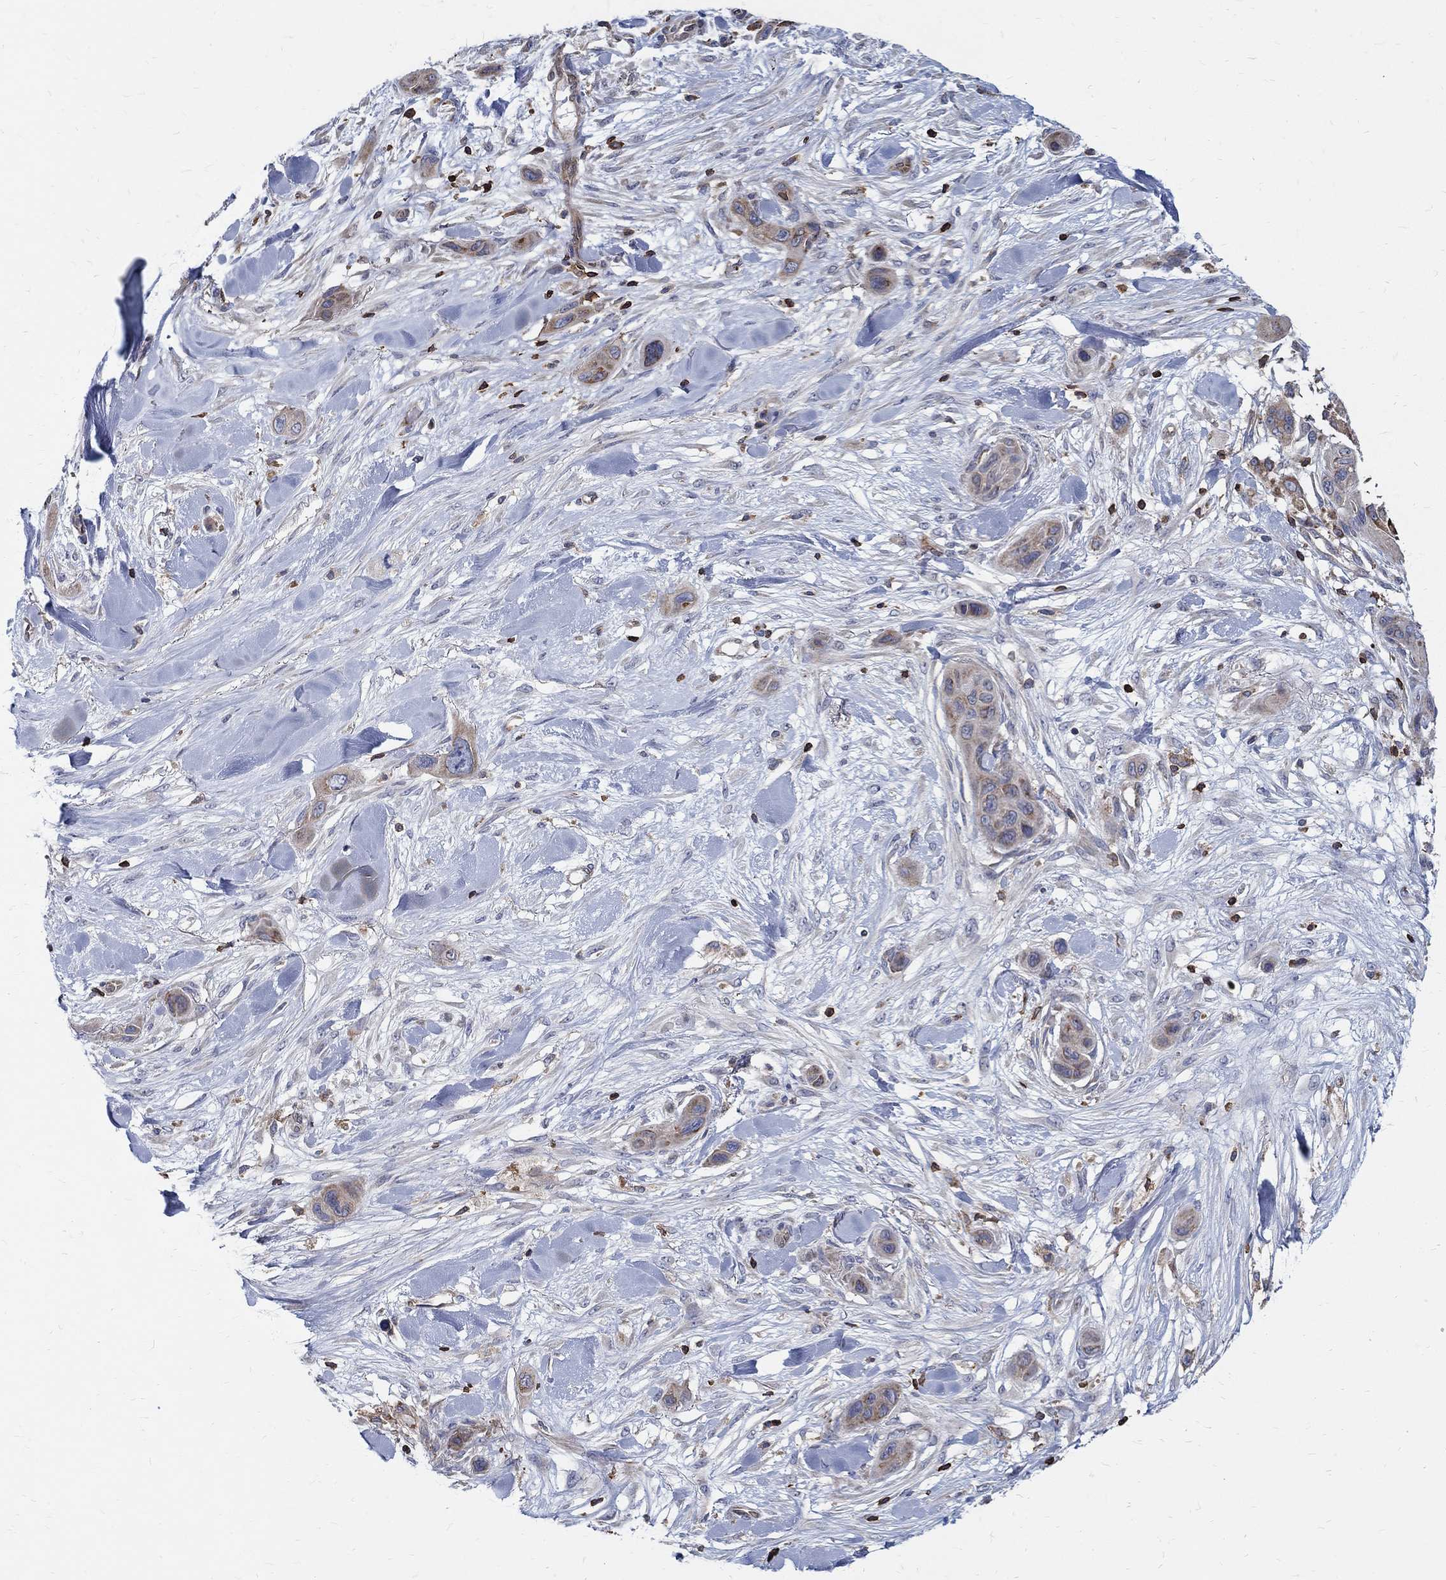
{"staining": {"intensity": "weak", "quantity": "25%-75%", "location": "cytoplasmic/membranous"}, "tissue": "skin cancer", "cell_type": "Tumor cells", "image_type": "cancer", "snomed": [{"axis": "morphology", "description": "Squamous cell carcinoma, NOS"}, {"axis": "topography", "description": "Skin"}], "caption": "Immunohistochemical staining of squamous cell carcinoma (skin) demonstrates low levels of weak cytoplasmic/membranous staining in about 25%-75% of tumor cells.", "gene": "AGAP2", "patient": {"sex": "male", "age": 79}}